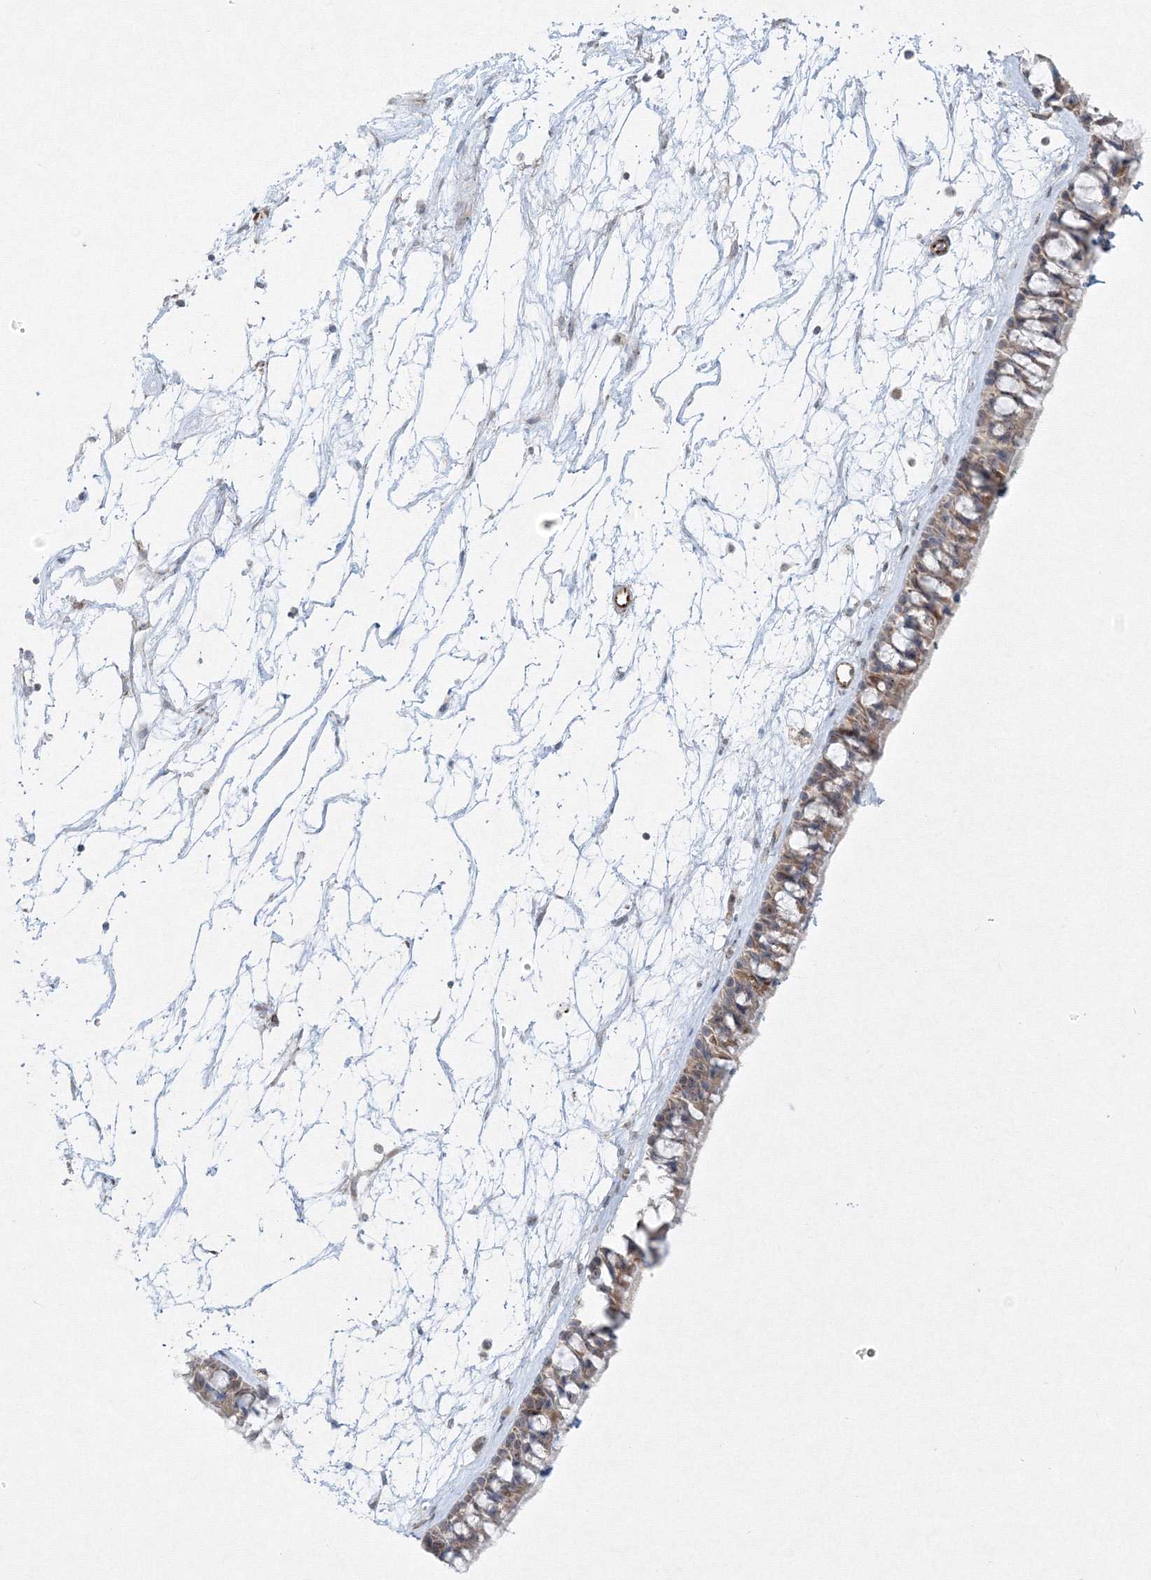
{"staining": {"intensity": "moderate", "quantity": ">75%", "location": "cytoplasmic/membranous"}, "tissue": "nasopharynx", "cell_type": "Respiratory epithelial cells", "image_type": "normal", "snomed": [{"axis": "morphology", "description": "Normal tissue, NOS"}, {"axis": "topography", "description": "Nasopharynx"}], "caption": "Protein staining of normal nasopharynx exhibits moderate cytoplasmic/membranous staining in approximately >75% of respiratory epithelial cells. (IHC, brightfield microscopy, high magnification).", "gene": "WDR49", "patient": {"sex": "male", "age": 64}}